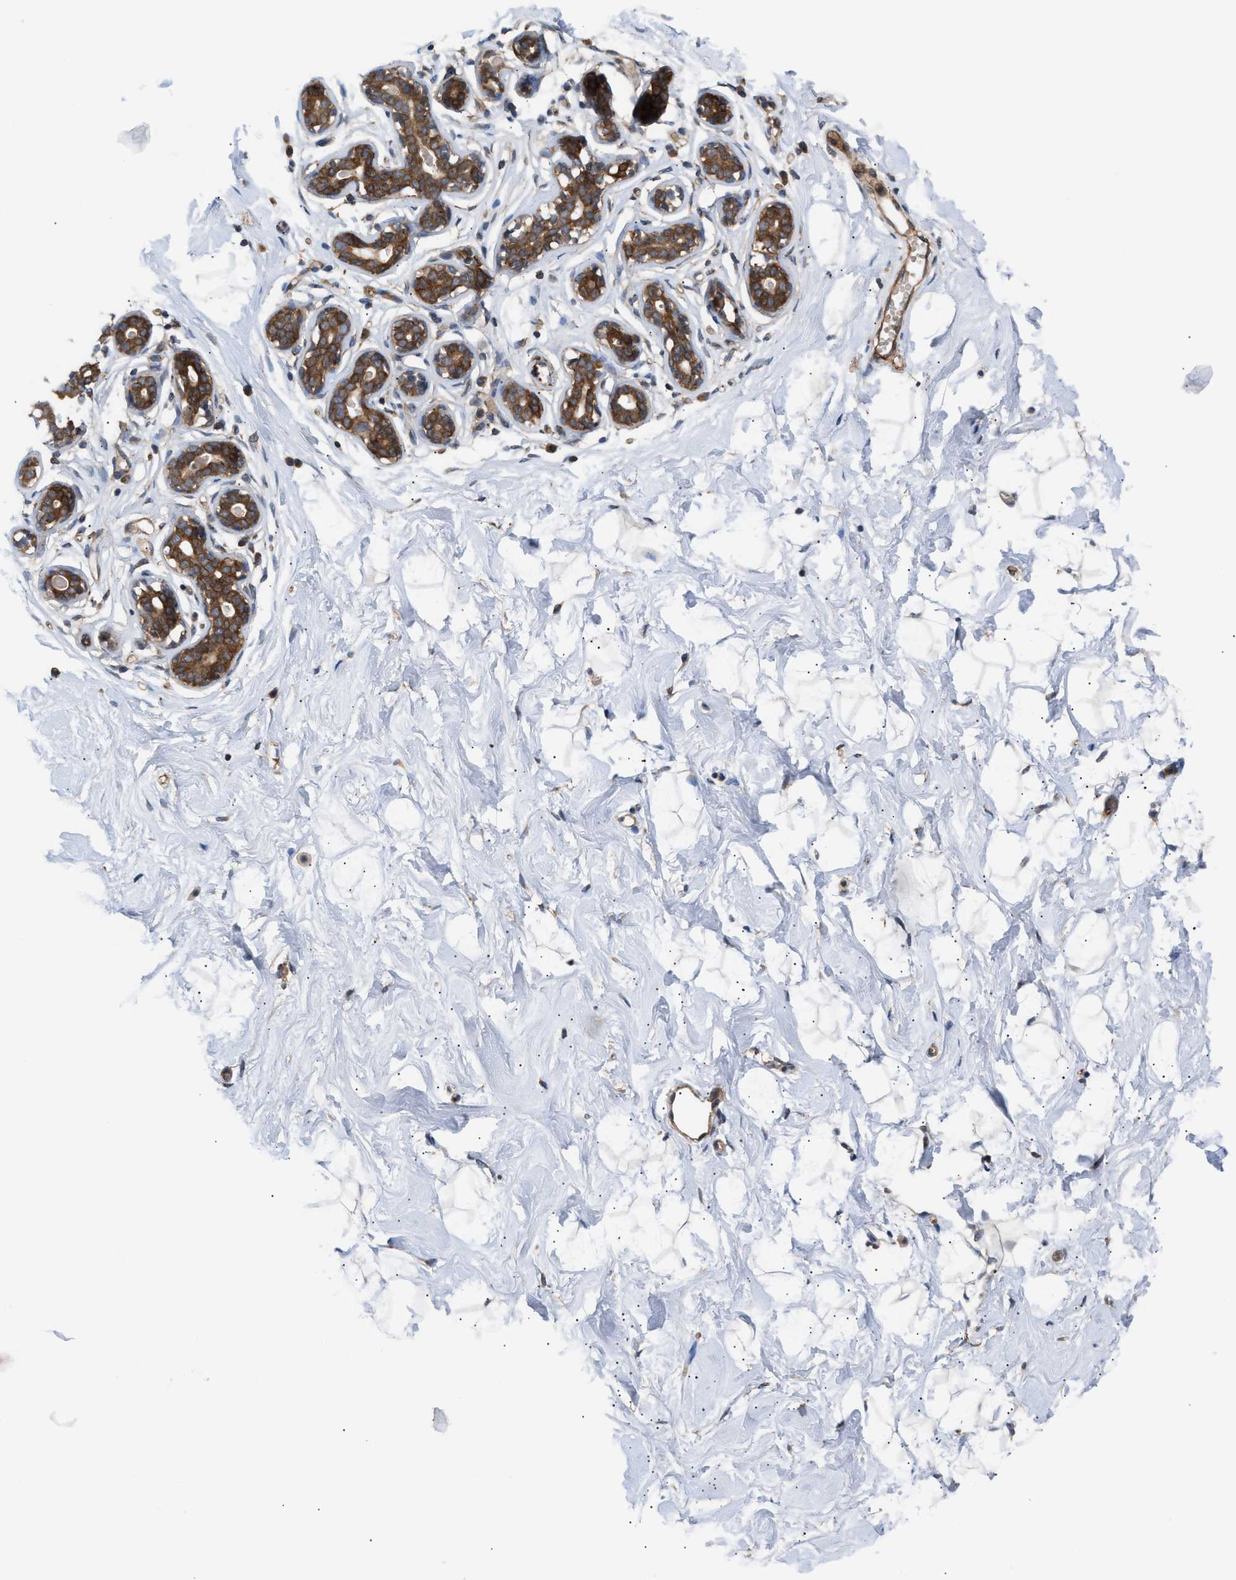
{"staining": {"intensity": "negative", "quantity": "none", "location": "none"}, "tissue": "breast", "cell_type": "Adipocytes", "image_type": "normal", "snomed": [{"axis": "morphology", "description": "Normal tissue, NOS"}, {"axis": "topography", "description": "Breast"}], "caption": "DAB (3,3'-diaminobenzidine) immunohistochemical staining of normal breast displays no significant staining in adipocytes.", "gene": "LAPTM4B", "patient": {"sex": "female", "age": 23}}